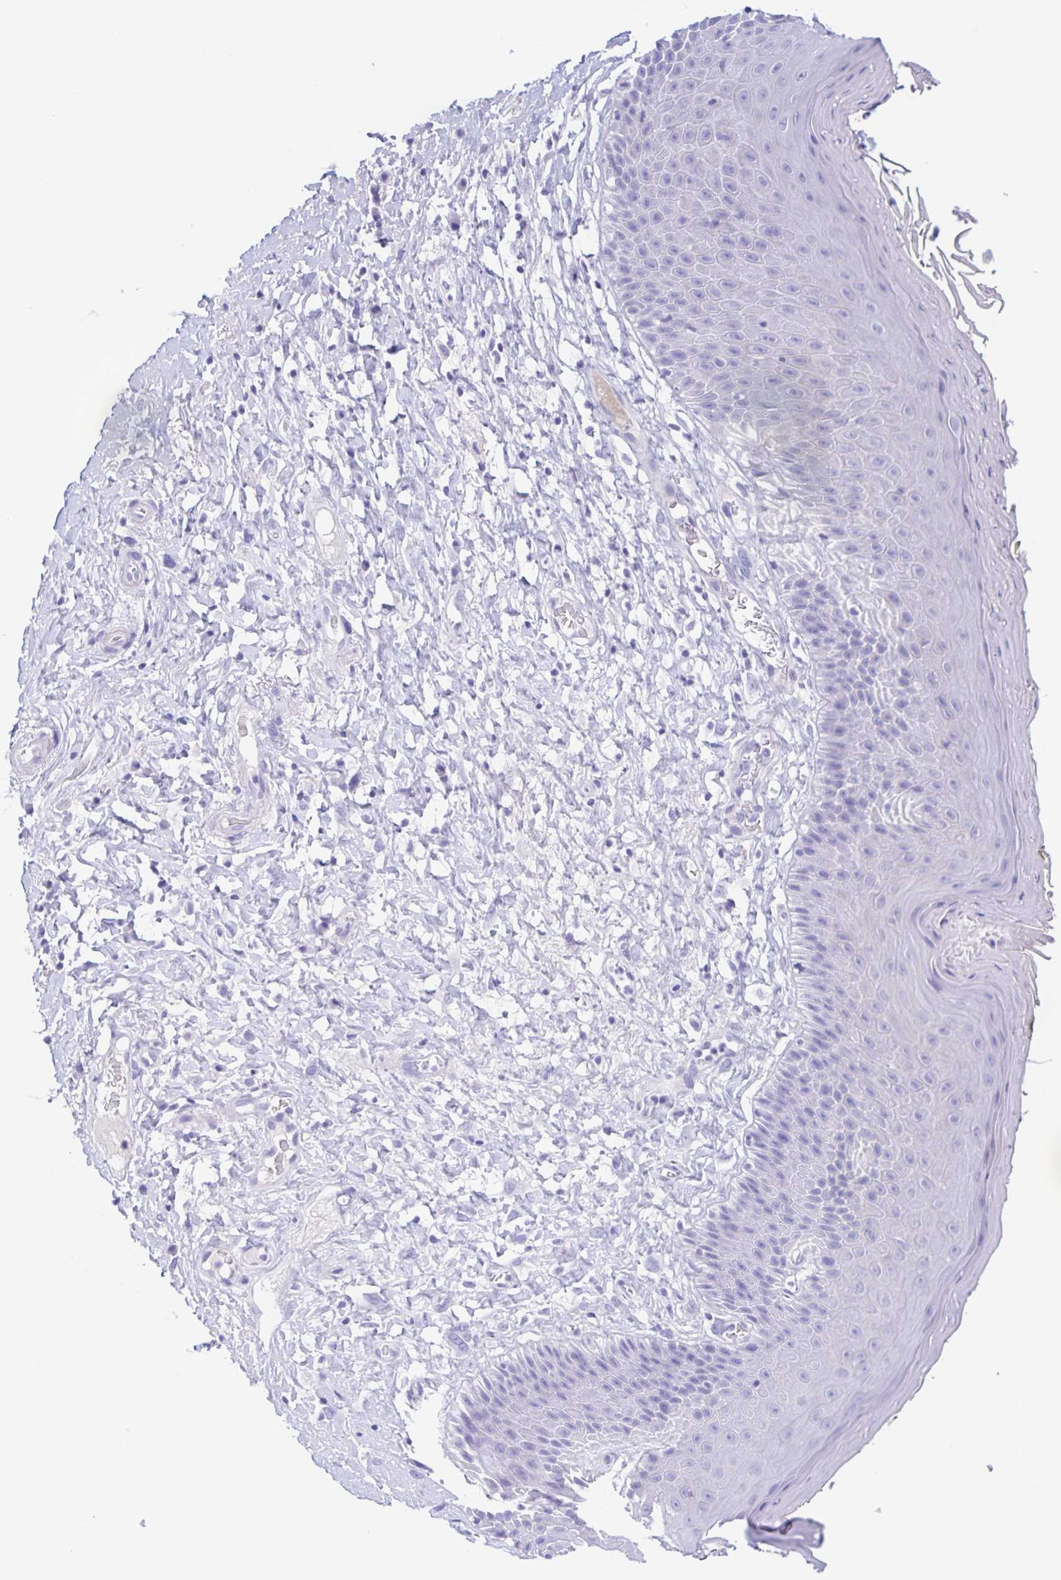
{"staining": {"intensity": "negative", "quantity": "none", "location": "none"}, "tissue": "skin", "cell_type": "Epidermal cells", "image_type": "normal", "snomed": [{"axis": "morphology", "description": "Normal tissue, NOS"}, {"axis": "topography", "description": "Anal"}], "caption": "The immunohistochemistry micrograph has no significant positivity in epidermal cells of skin. The staining was performed using DAB (3,3'-diaminobenzidine) to visualize the protein expression in brown, while the nuclei were stained in blue with hematoxylin (Magnification: 20x).", "gene": "CATSPER4", "patient": {"sex": "male", "age": 78}}